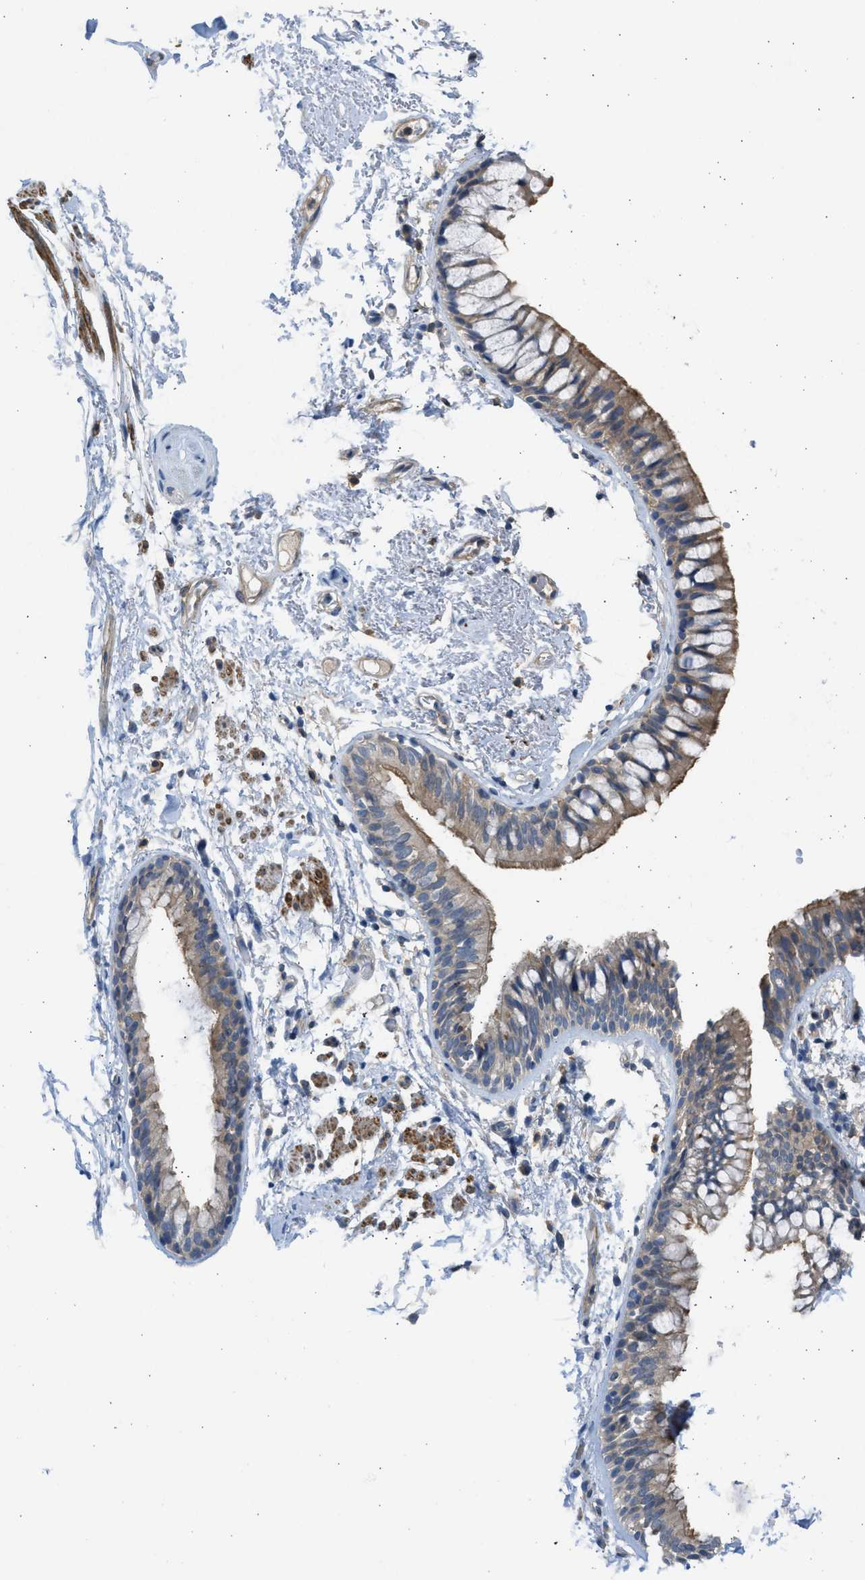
{"staining": {"intensity": "negative", "quantity": "none", "location": "none"}, "tissue": "adipose tissue", "cell_type": "Adipocytes", "image_type": "normal", "snomed": [{"axis": "morphology", "description": "Normal tissue, NOS"}, {"axis": "topography", "description": "Cartilage tissue"}, {"axis": "topography", "description": "Bronchus"}], "caption": "DAB immunohistochemical staining of normal adipose tissue demonstrates no significant staining in adipocytes. Nuclei are stained in blue.", "gene": "PCNX3", "patient": {"sex": "female", "age": 73}}